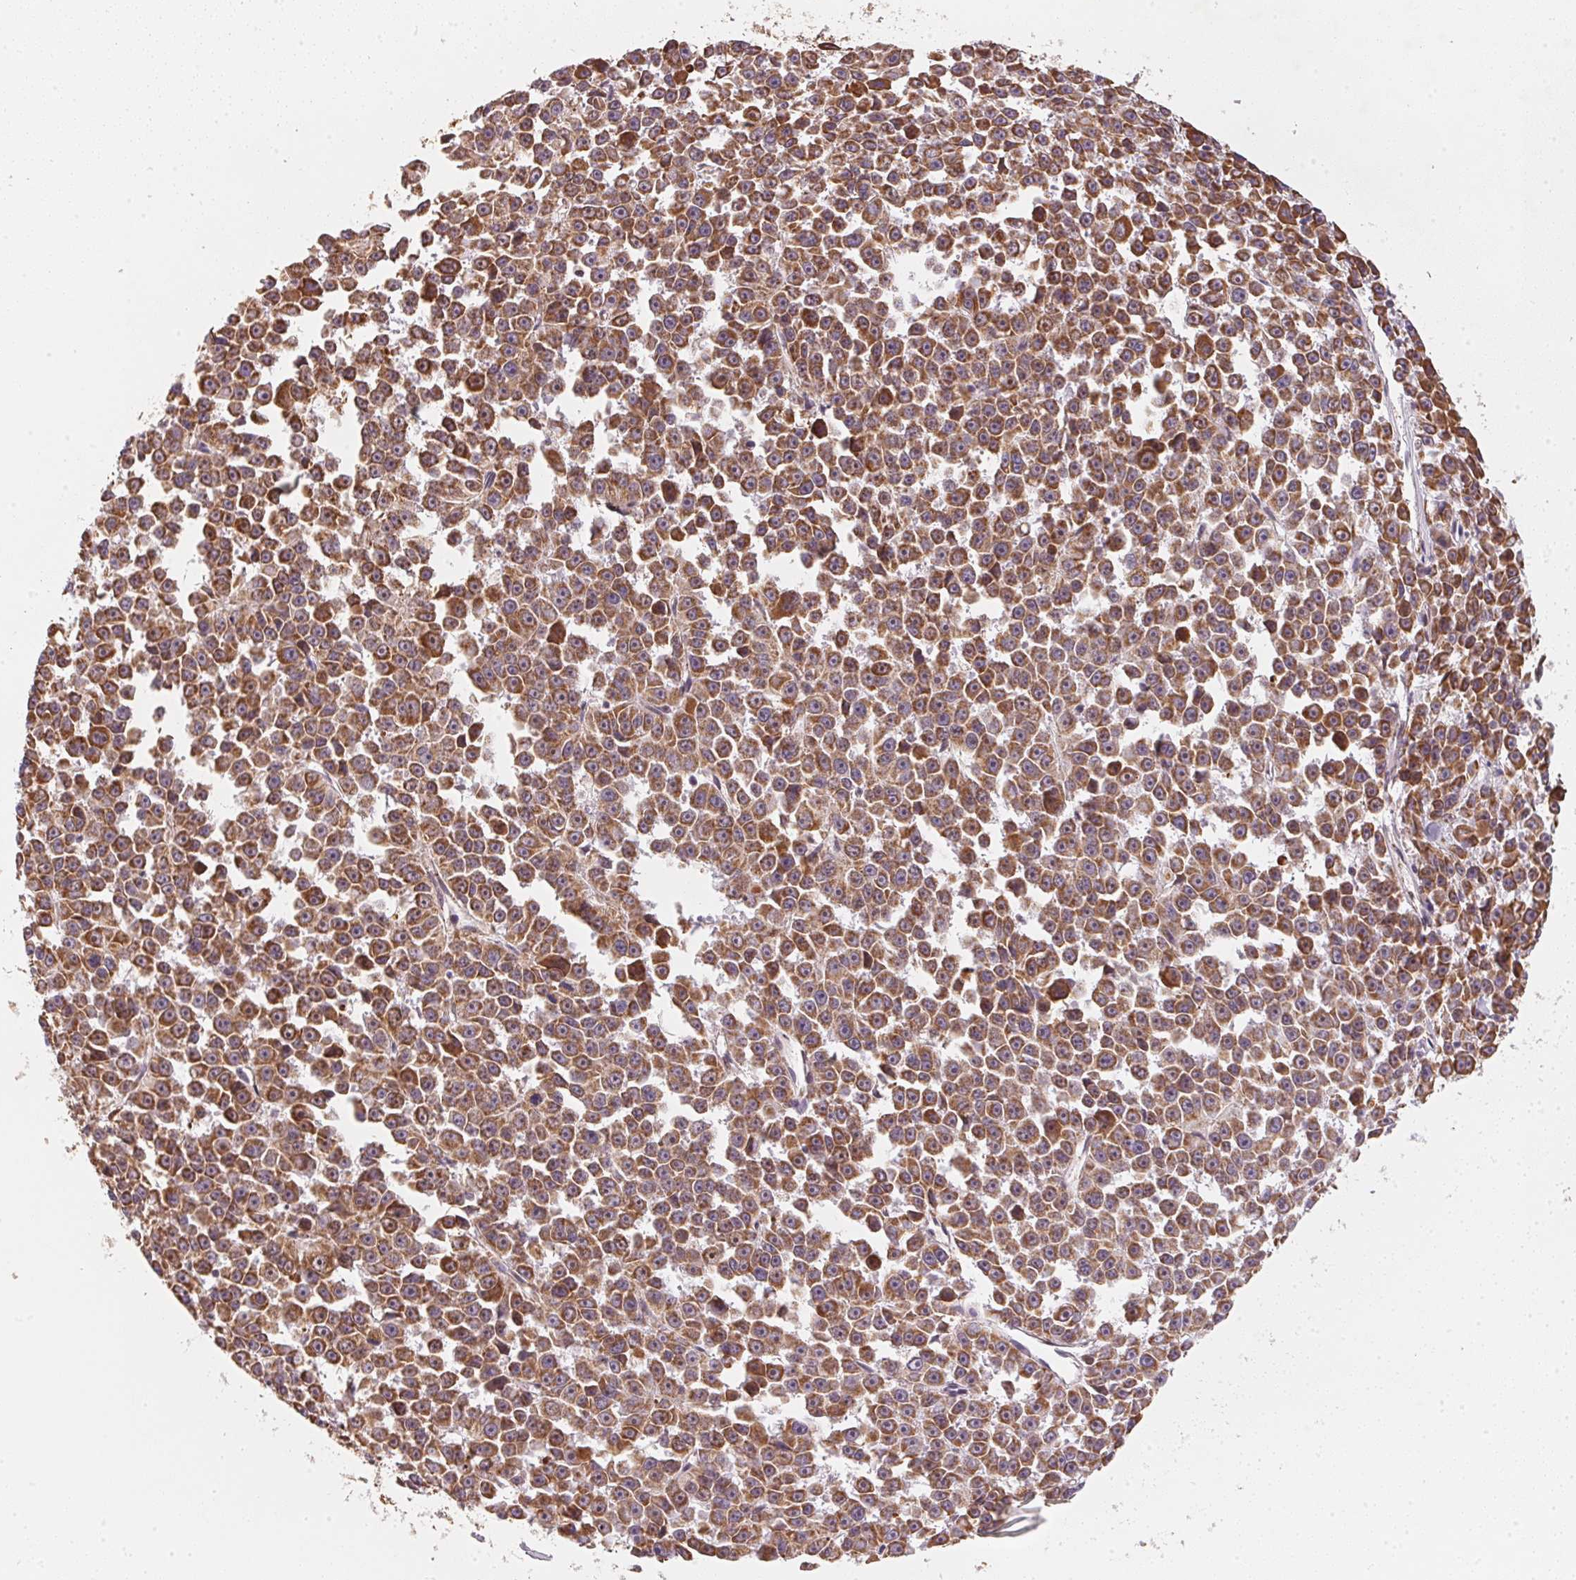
{"staining": {"intensity": "strong", "quantity": ">75%", "location": "cytoplasmic/membranous"}, "tissue": "melanoma", "cell_type": "Tumor cells", "image_type": "cancer", "snomed": [{"axis": "morphology", "description": "Malignant melanoma, NOS"}, {"axis": "topography", "description": "Skin"}], "caption": "Tumor cells demonstrate high levels of strong cytoplasmic/membranous expression in approximately >75% of cells in melanoma.", "gene": "MATCAP1", "patient": {"sex": "female", "age": 66}}